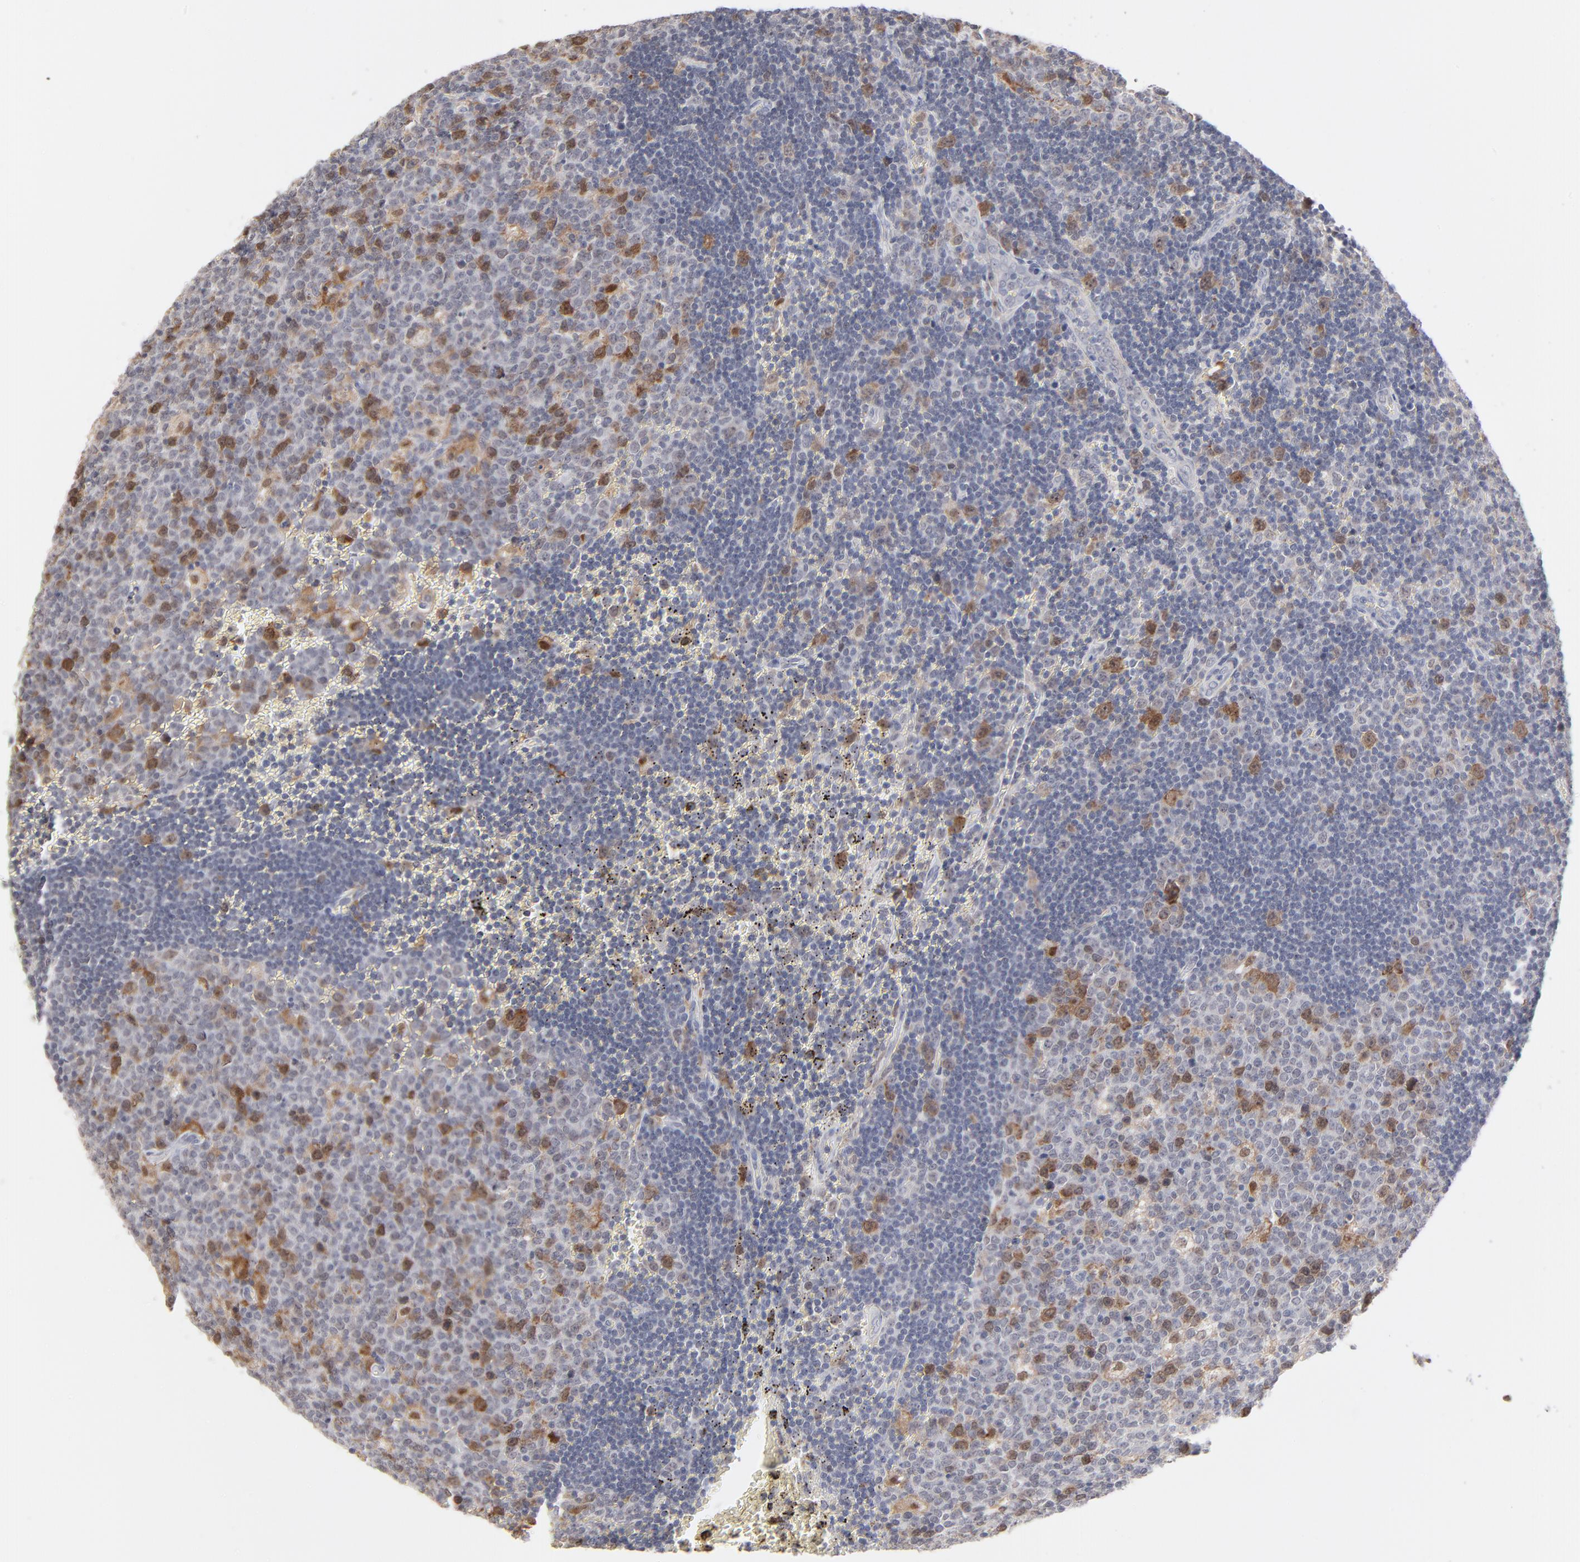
{"staining": {"intensity": "moderate", "quantity": "<25%", "location": "cytoplasmic/membranous"}, "tissue": "lymph node", "cell_type": "Germinal center cells", "image_type": "normal", "snomed": [{"axis": "morphology", "description": "Normal tissue, NOS"}, {"axis": "topography", "description": "Lymph node"}, {"axis": "topography", "description": "Salivary gland"}], "caption": "Immunohistochemical staining of benign human lymph node shows <25% levels of moderate cytoplasmic/membranous protein positivity in about <25% of germinal center cells.", "gene": "AURKA", "patient": {"sex": "male", "age": 8}}